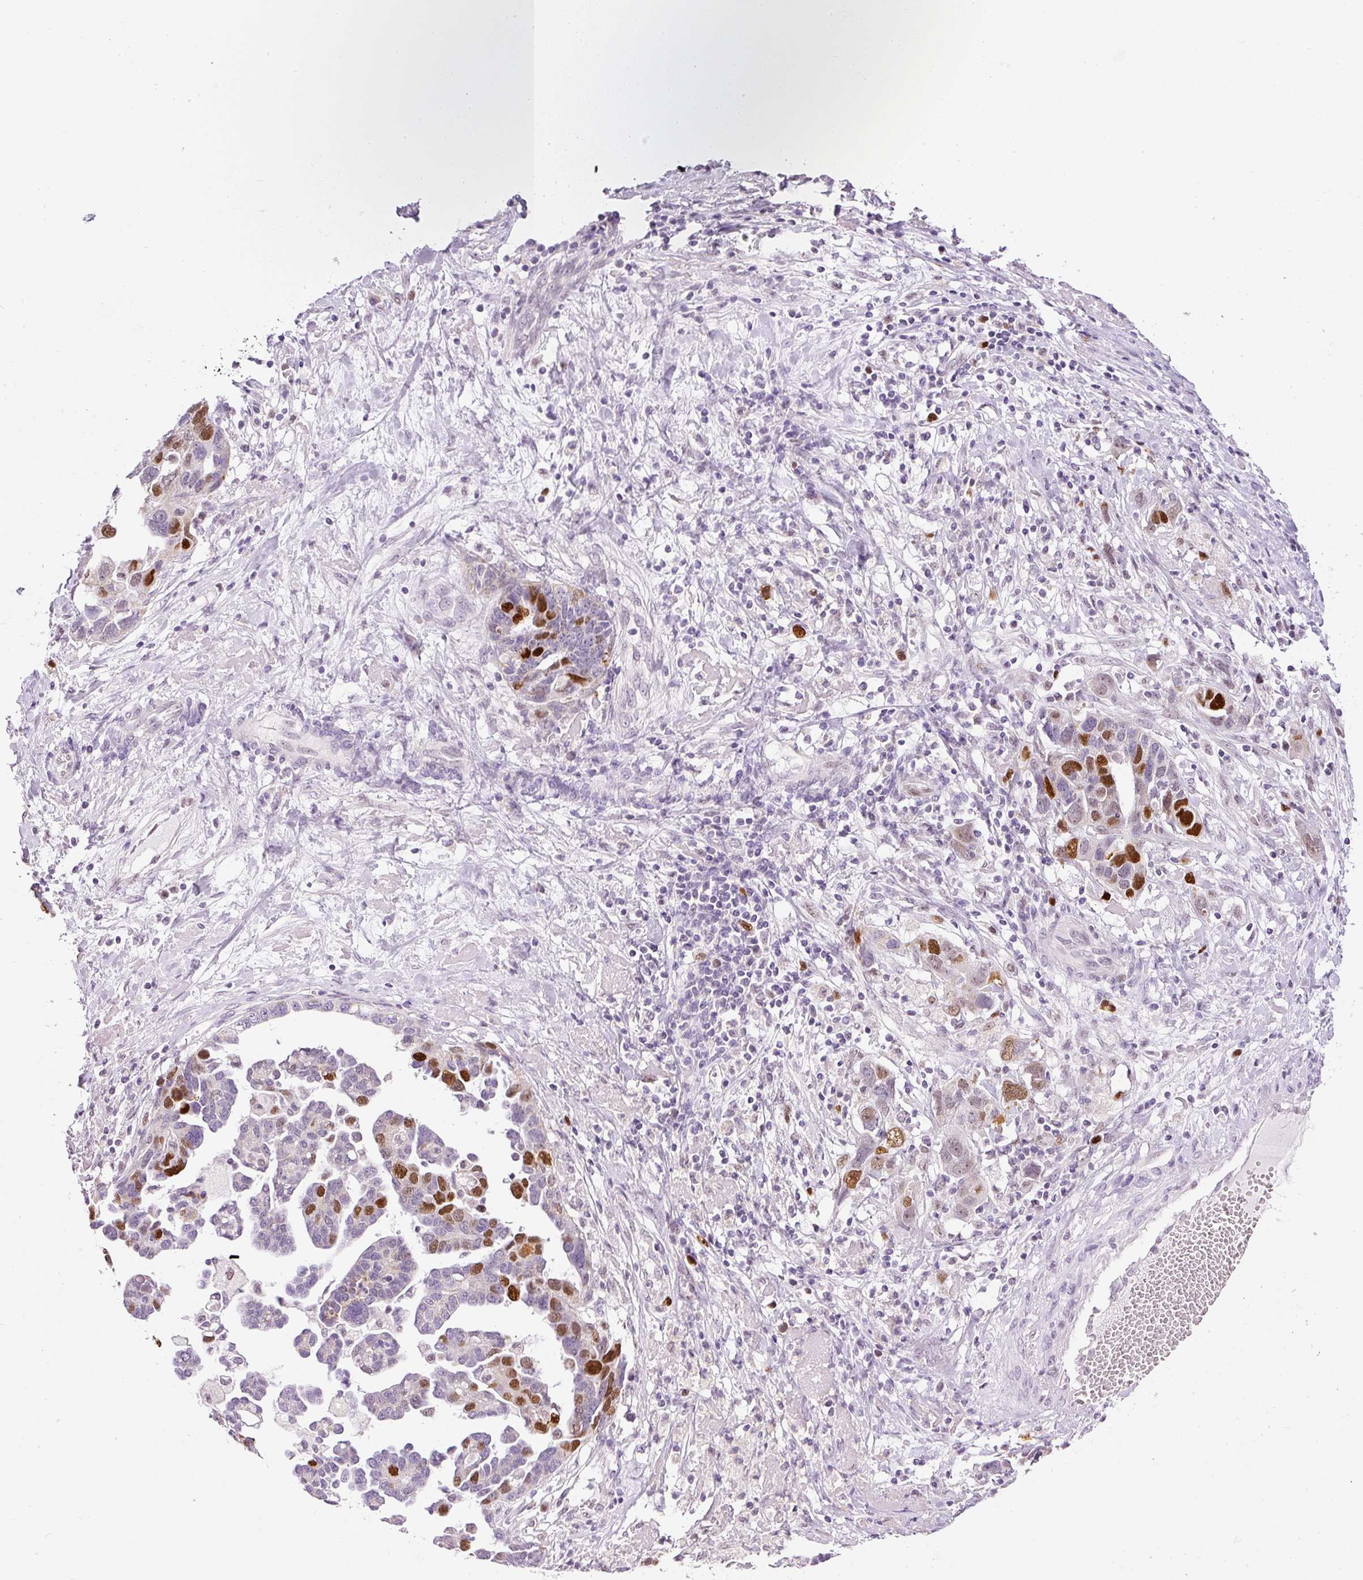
{"staining": {"intensity": "moderate", "quantity": "25%-75%", "location": "nuclear"}, "tissue": "ovarian cancer", "cell_type": "Tumor cells", "image_type": "cancer", "snomed": [{"axis": "morphology", "description": "Cystadenocarcinoma, serous, NOS"}, {"axis": "topography", "description": "Ovary"}], "caption": "This is a photomicrograph of IHC staining of serous cystadenocarcinoma (ovarian), which shows moderate expression in the nuclear of tumor cells.", "gene": "KPNA2", "patient": {"sex": "female", "age": 54}}